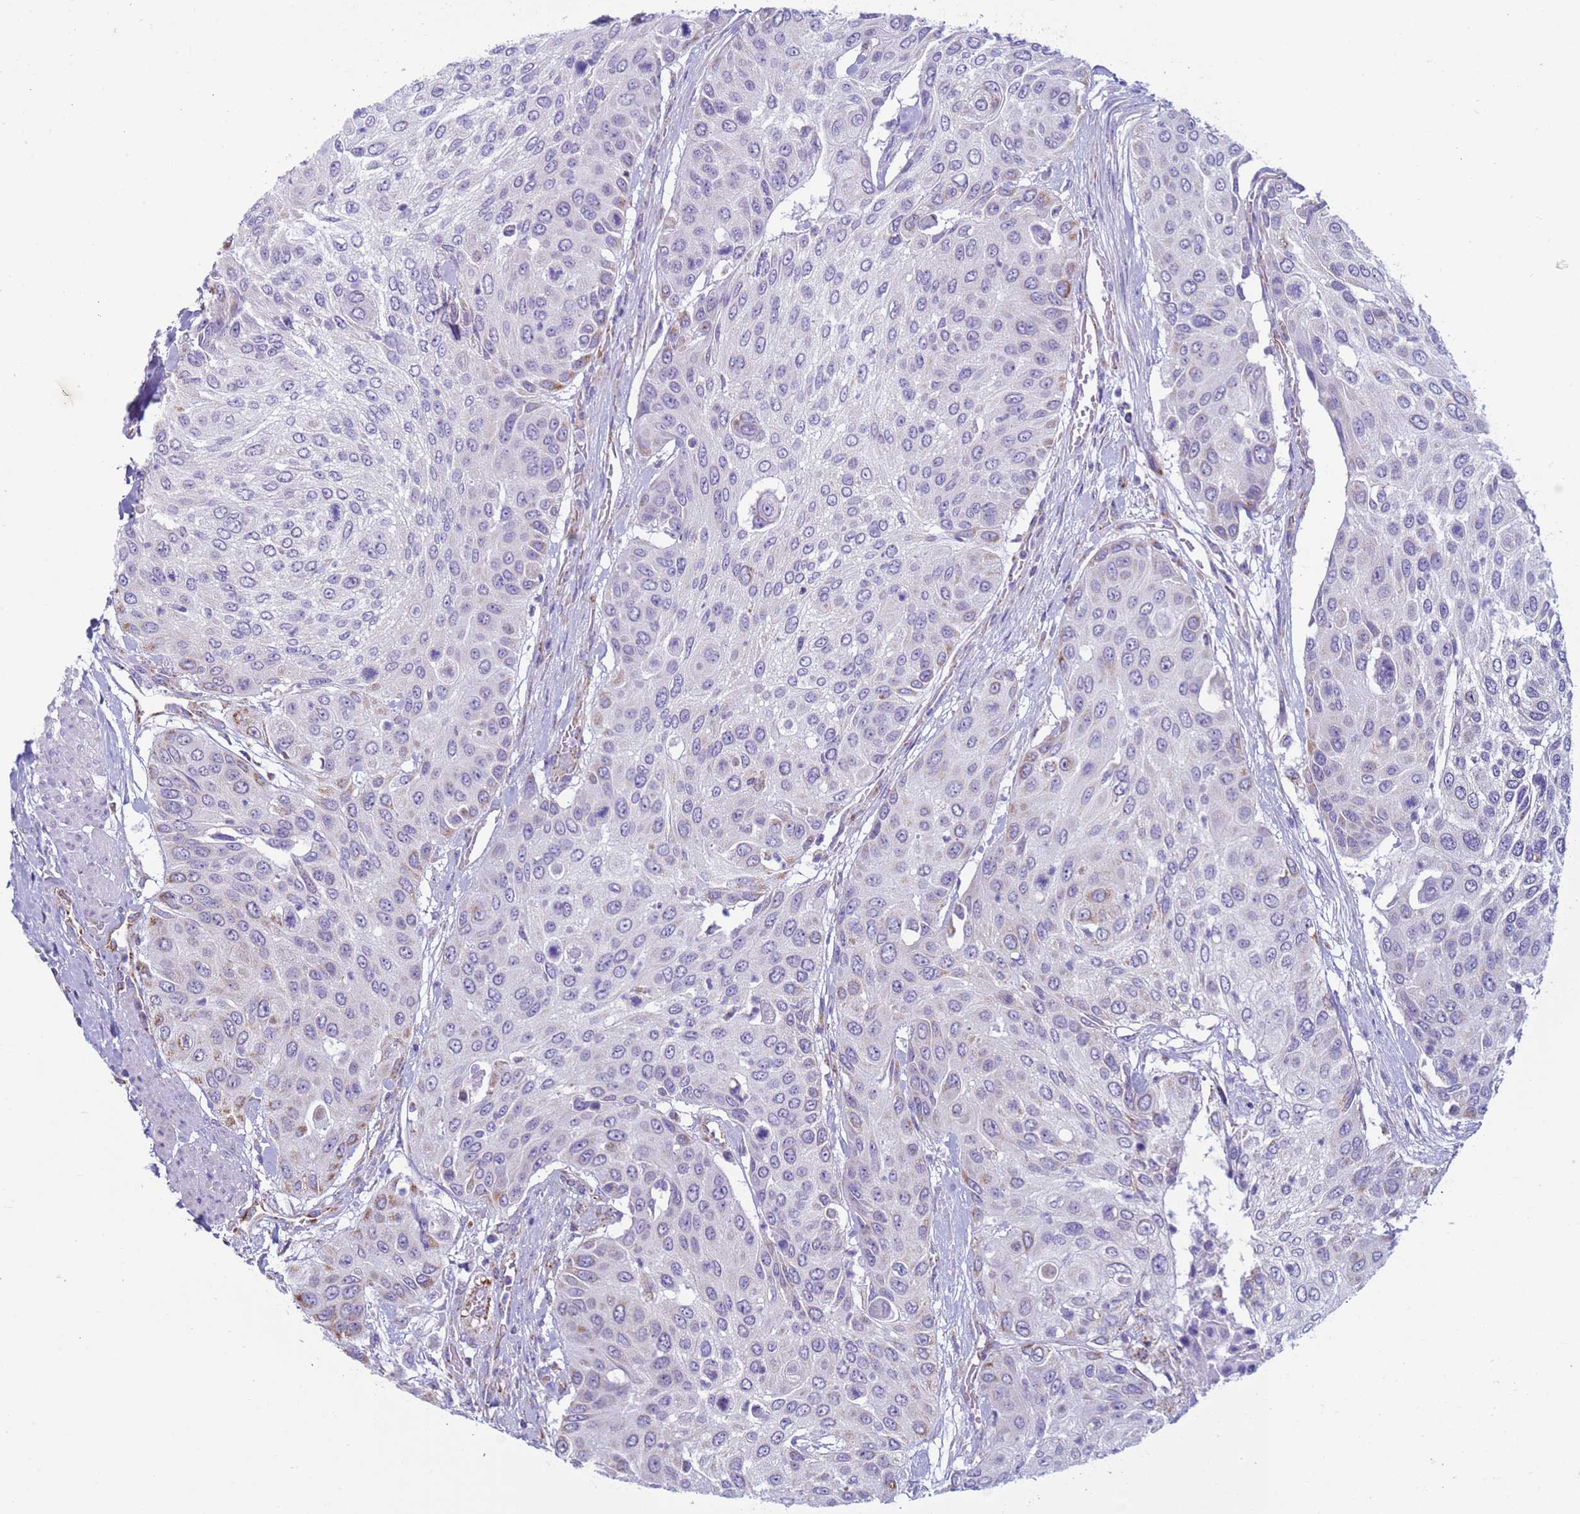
{"staining": {"intensity": "weak", "quantity": "<25%", "location": "cytoplasmic/membranous"}, "tissue": "urothelial cancer", "cell_type": "Tumor cells", "image_type": "cancer", "snomed": [{"axis": "morphology", "description": "Urothelial carcinoma, High grade"}, {"axis": "topography", "description": "Urinary bladder"}], "caption": "This is a image of IHC staining of urothelial carcinoma (high-grade), which shows no expression in tumor cells.", "gene": "NCALD", "patient": {"sex": "female", "age": 79}}